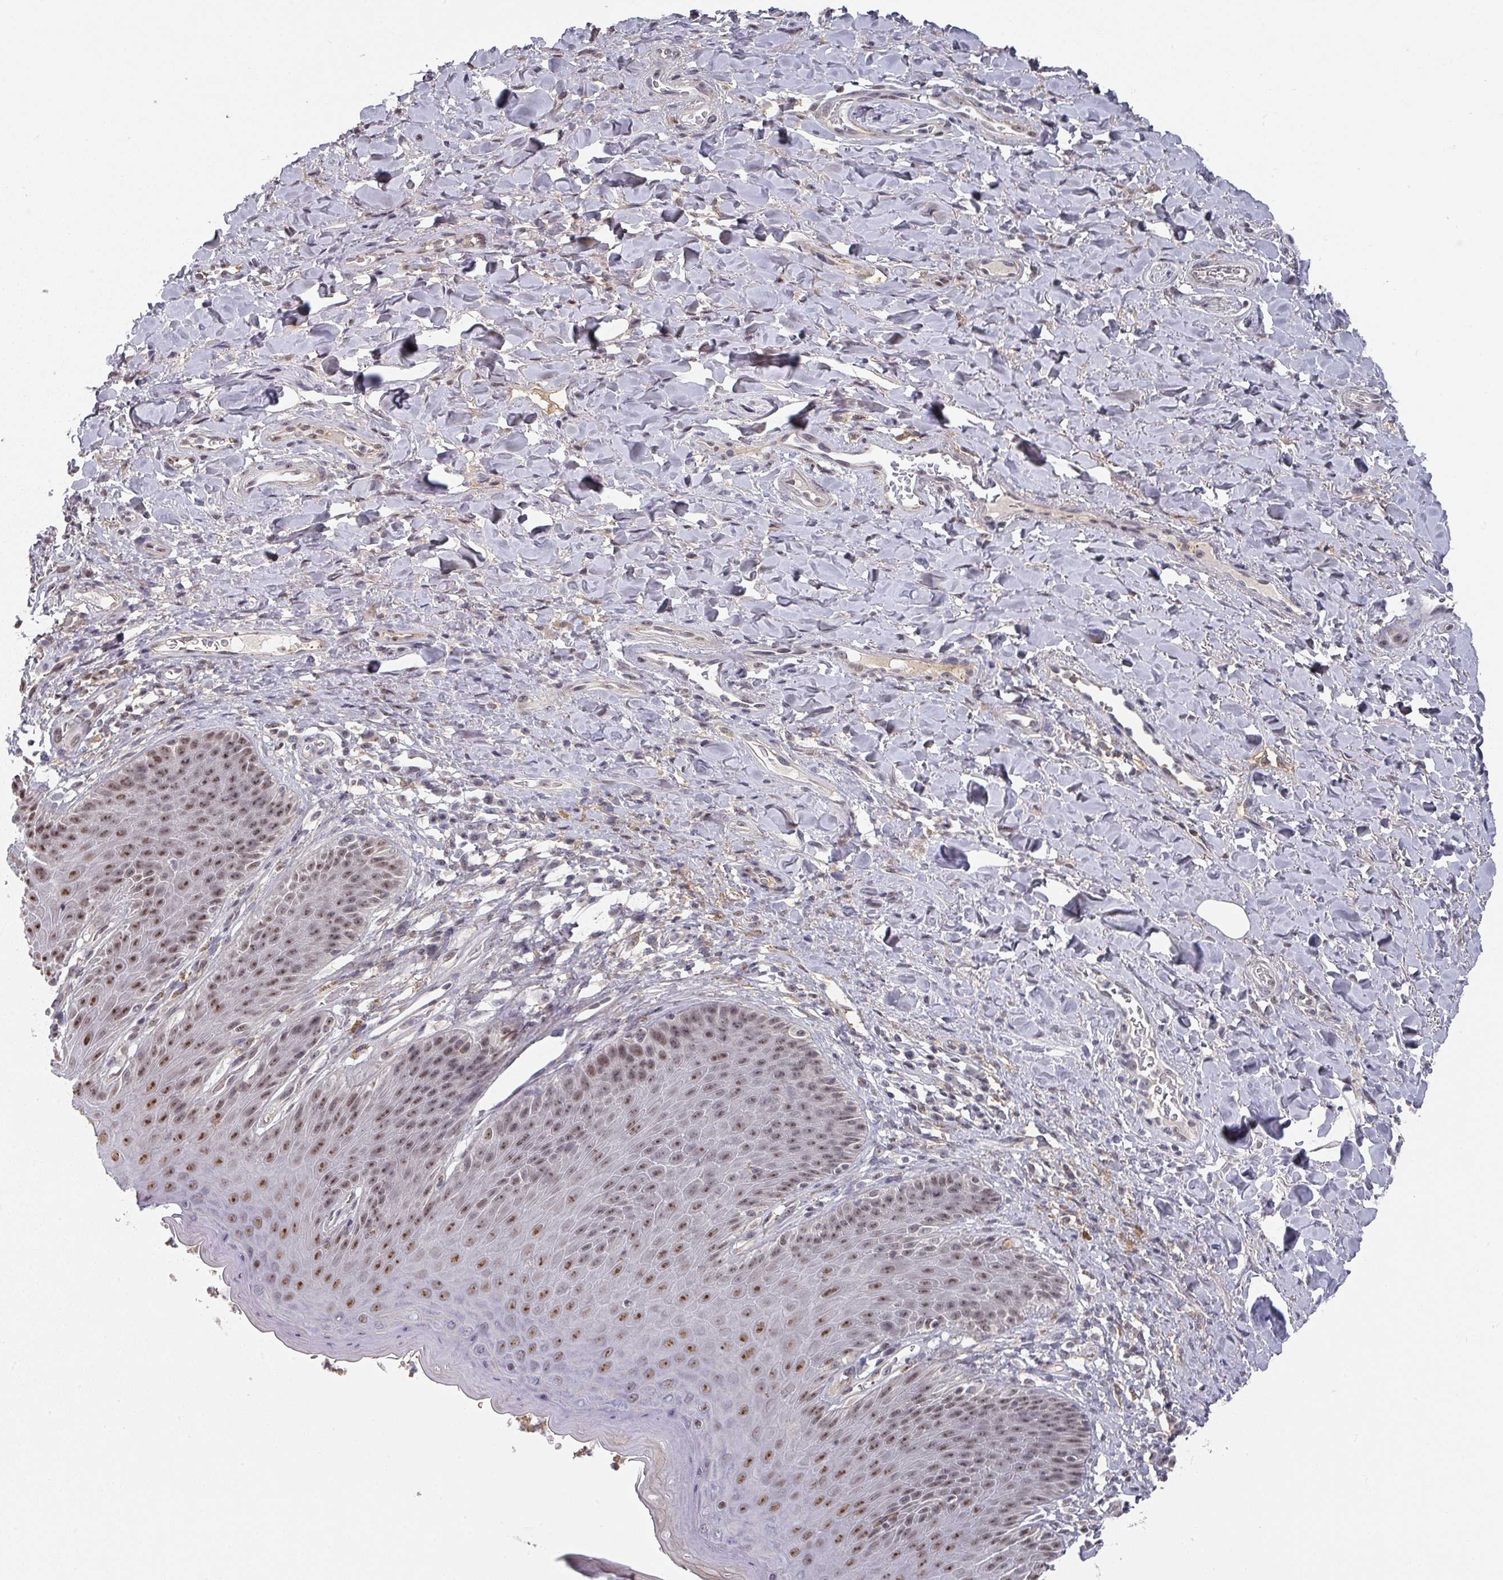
{"staining": {"intensity": "moderate", "quantity": ">75%", "location": "nuclear"}, "tissue": "skin", "cell_type": "Epidermal cells", "image_type": "normal", "snomed": [{"axis": "morphology", "description": "Normal tissue, NOS"}, {"axis": "topography", "description": "Anal"}], "caption": "Skin stained with IHC exhibits moderate nuclear staining in approximately >75% of epidermal cells.", "gene": "ZNF654", "patient": {"sex": "female", "age": 89}}